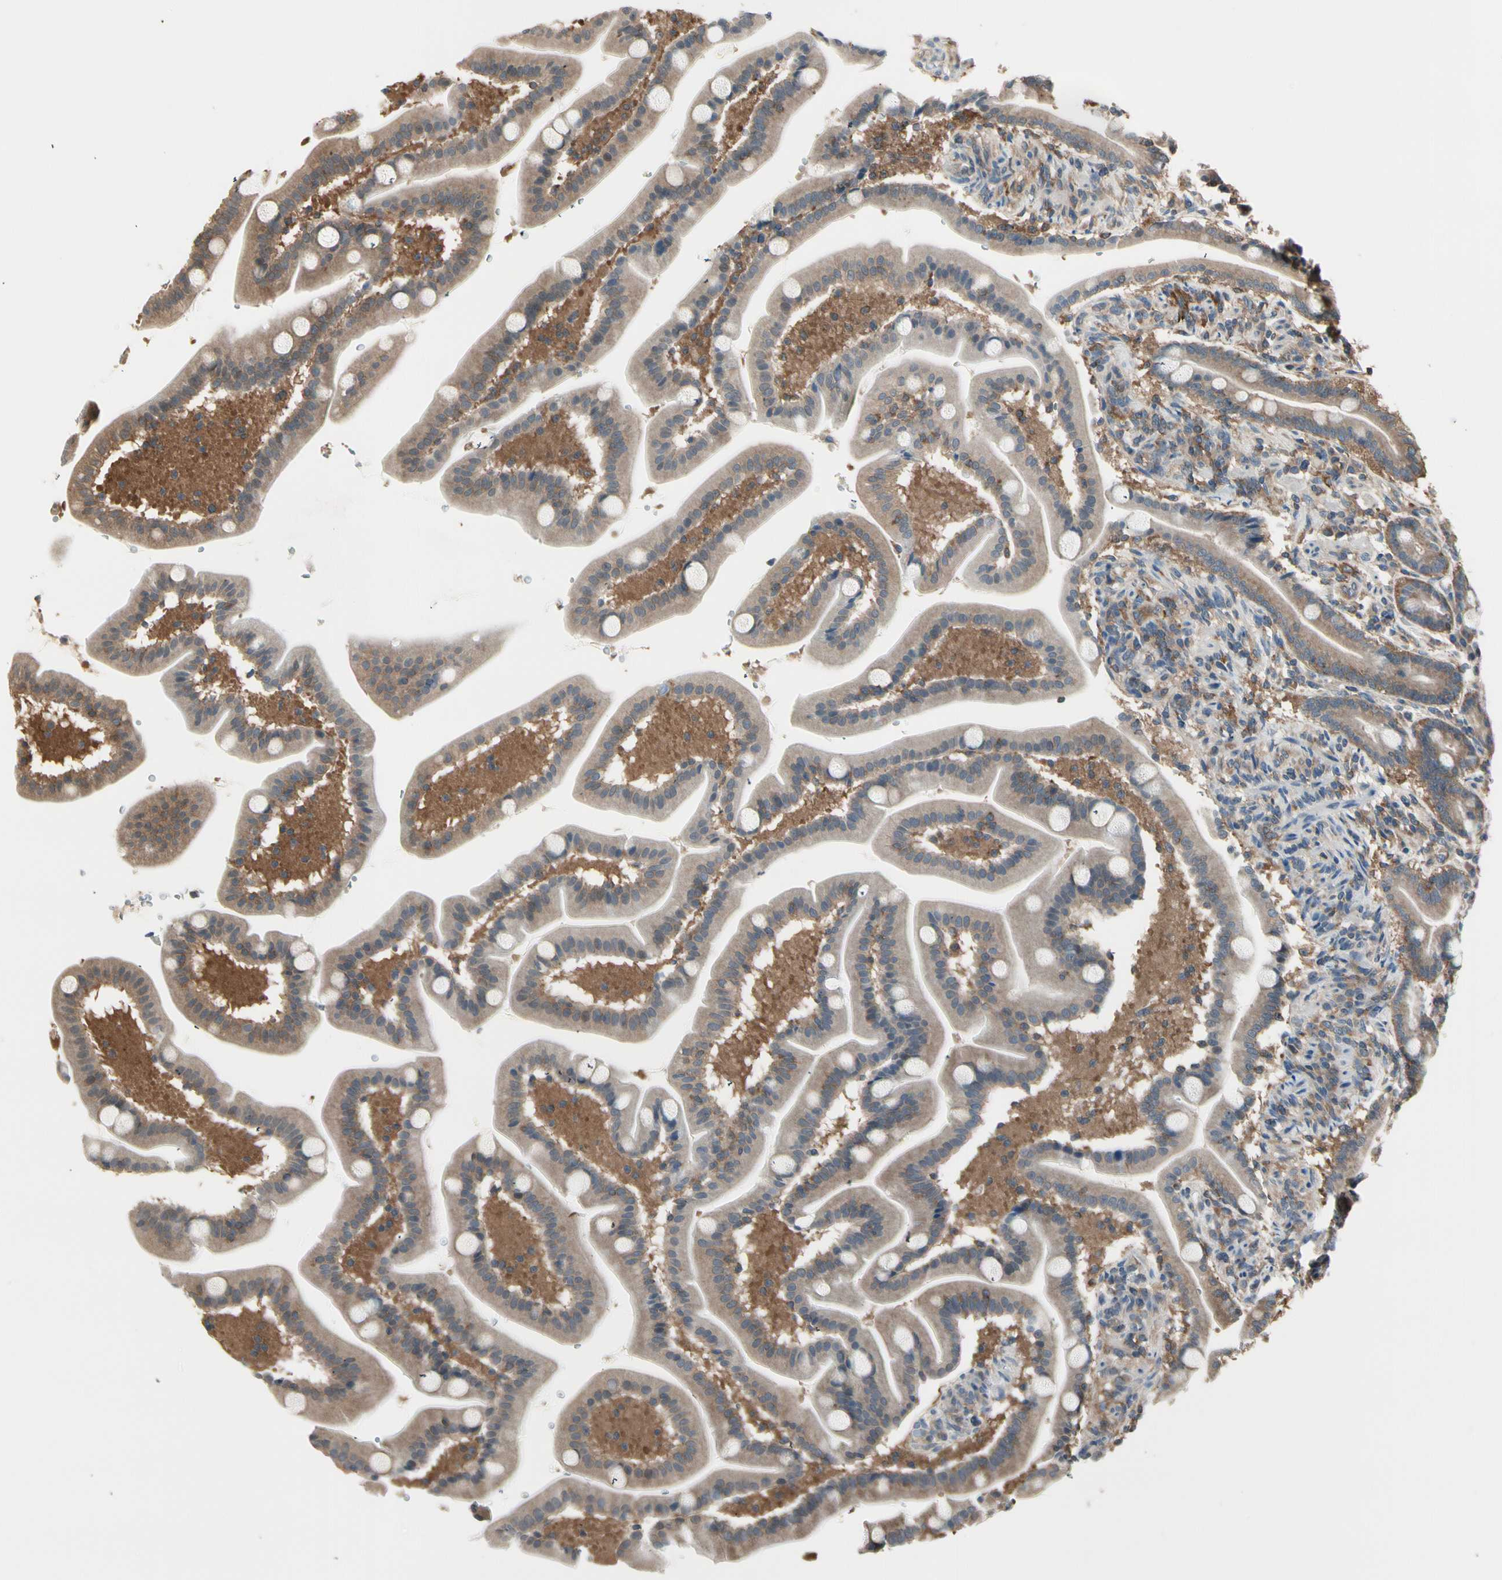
{"staining": {"intensity": "weak", "quantity": ">75%", "location": "cytoplasmic/membranous"}, "tissue": "duodenum", "cell_type": "Glandular cells", "image_type": "normal", "snomed": [{"axis": "morphology", "description": "Normal tissue, NOS"}, {"axis": "topography", "description": "Duodenum"}], "caption": "Immunohistochemistry (IHC) of benign duodenum exhibits low levels of weak cytoplasmic/membranous expression in approximately >75% of glandular cells.", "gene": "OXSR1", "patient": {"sex": "male", "age": 54}}